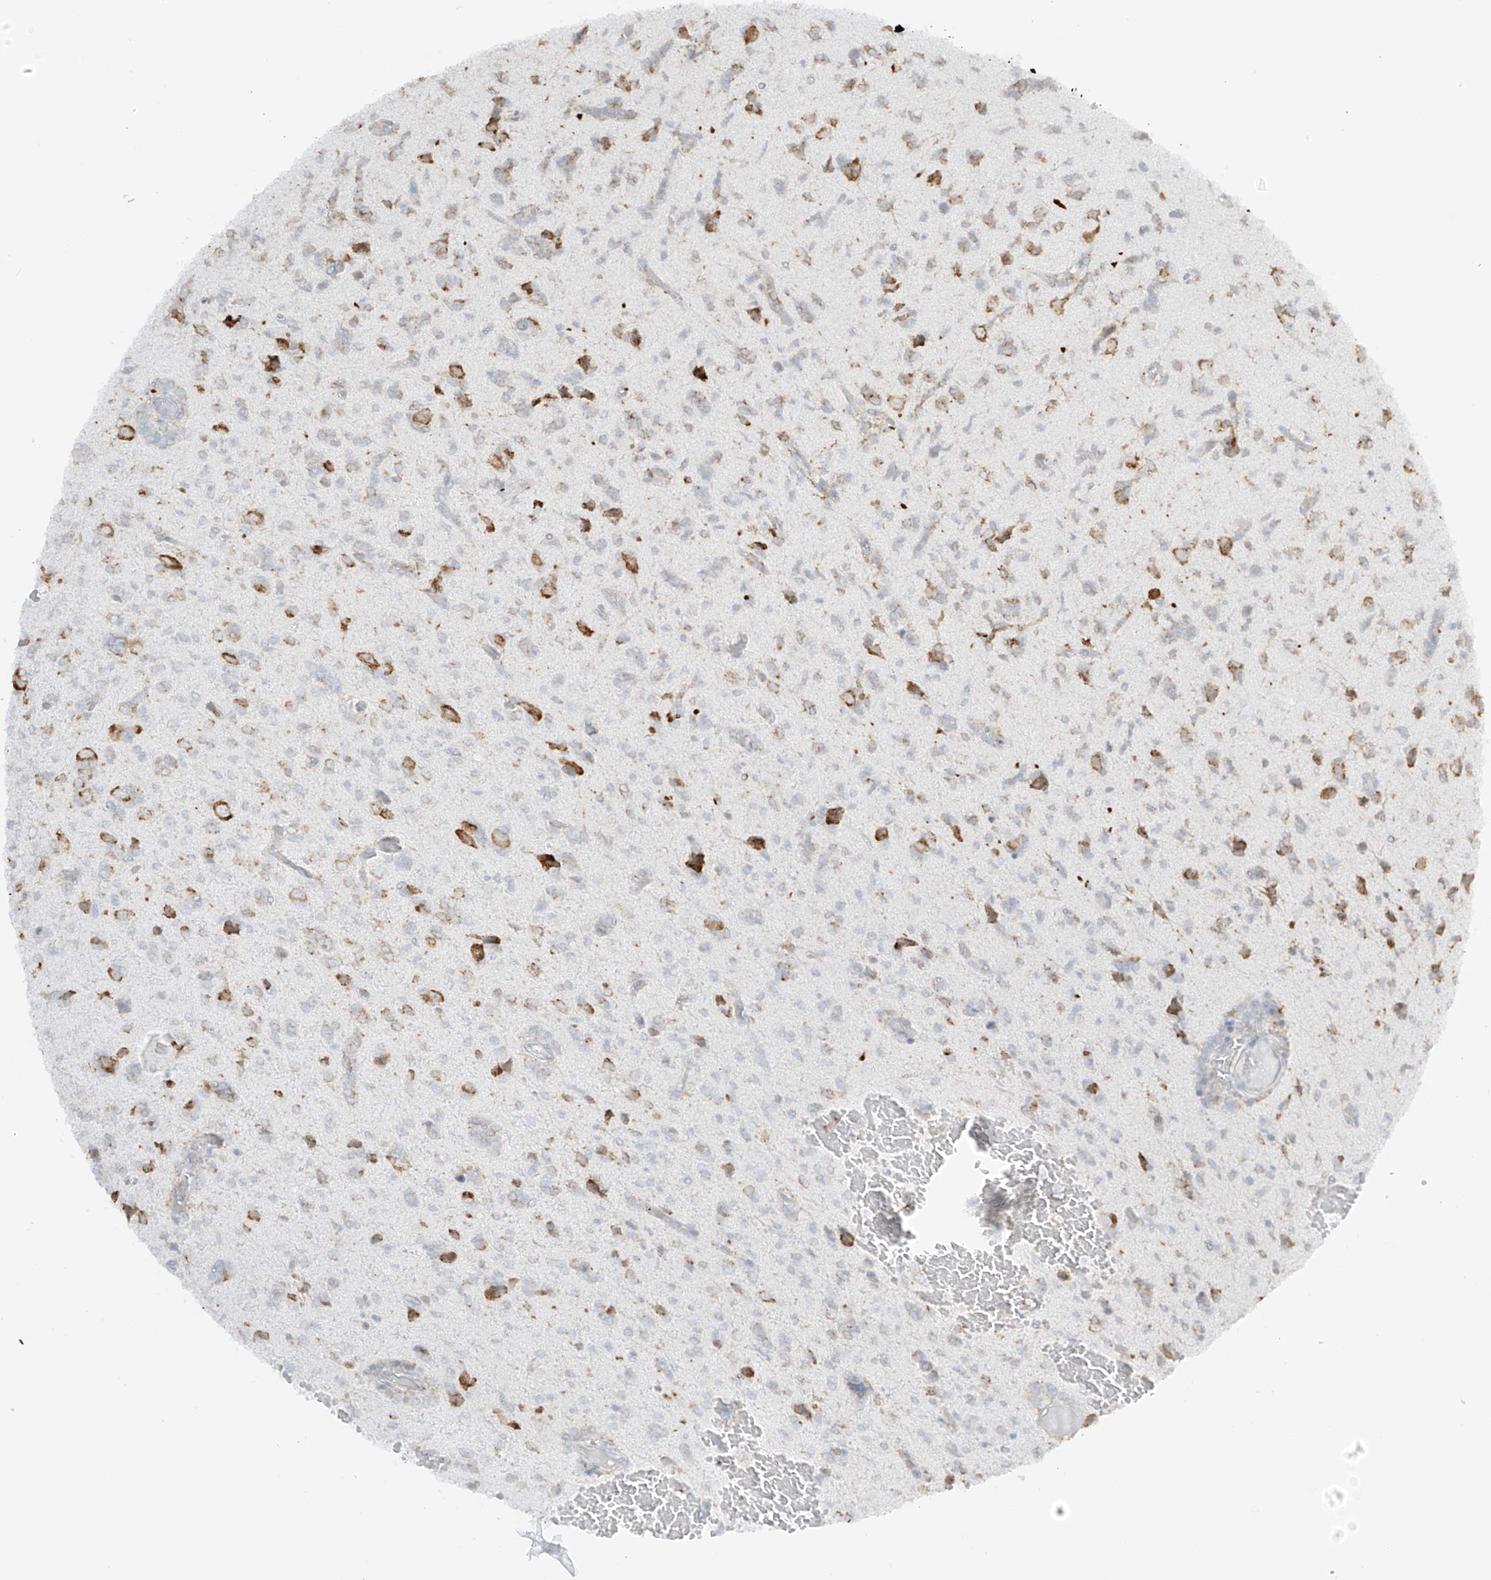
{"staining": {"intensity": "moderate", "quantity": "25%-75%", "location": "cytoplasmic/membranous"}, "tissue": "glioma", "cell_type": "Tumor cells", "image_type": "cancer", "snomed": [{"axis": "morphology", "description": "Glioma, malignant, High grade"}, {"axis": "topography", "description": "Brain"}], "caption": "This is a photomicrograph of IHC staining of malignant glioma (high-grade), which shows moderate expression in the cytoplasmic/membranous of tumor cells.", "gene": "LRRC59", "patient": {"sex": "female", "age": 59}}